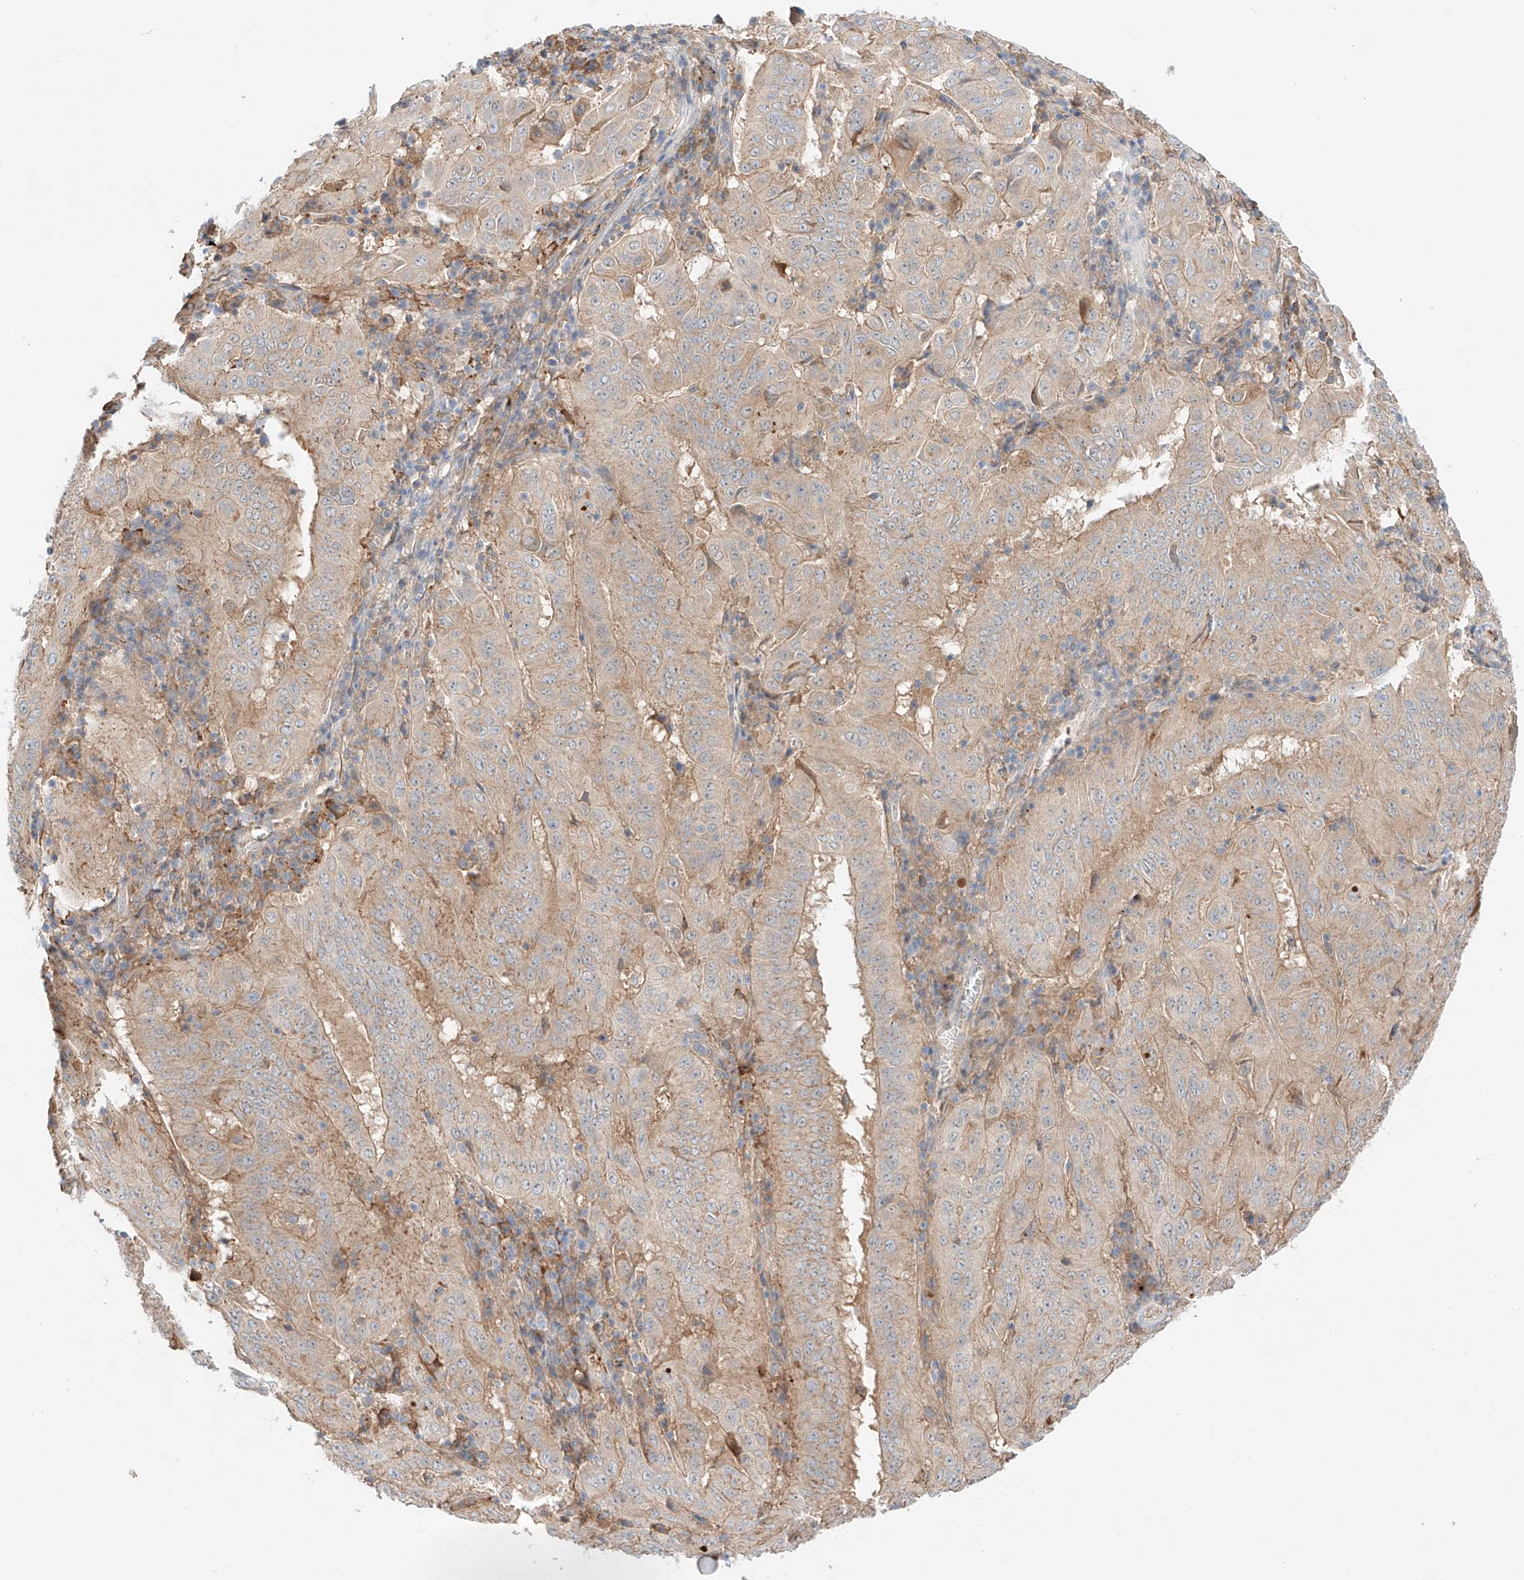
{"staining": {"intensity": "weak", "quantity": ">75%", "location": "cytoplasmic/membranous"}, "tissue": "pancreatic cancer", "cell_type": "Tumor cells", "image_type": "cancer", "snomed": [{"axis": "morphology", "description": "Adenocarcinoma, NOS"}, {"axis": "topography", "description": "Pancreas"}], "caption": "Protein staining by immunohistochemistry (IHC) reveals weak cytoplasmic/membranous staining in approximately >75% of tumor cells in pancreatic cancer (adenocarcinoma).", "gene": "PGGT1B", "patient": {"sex": "male", "age": 63}}